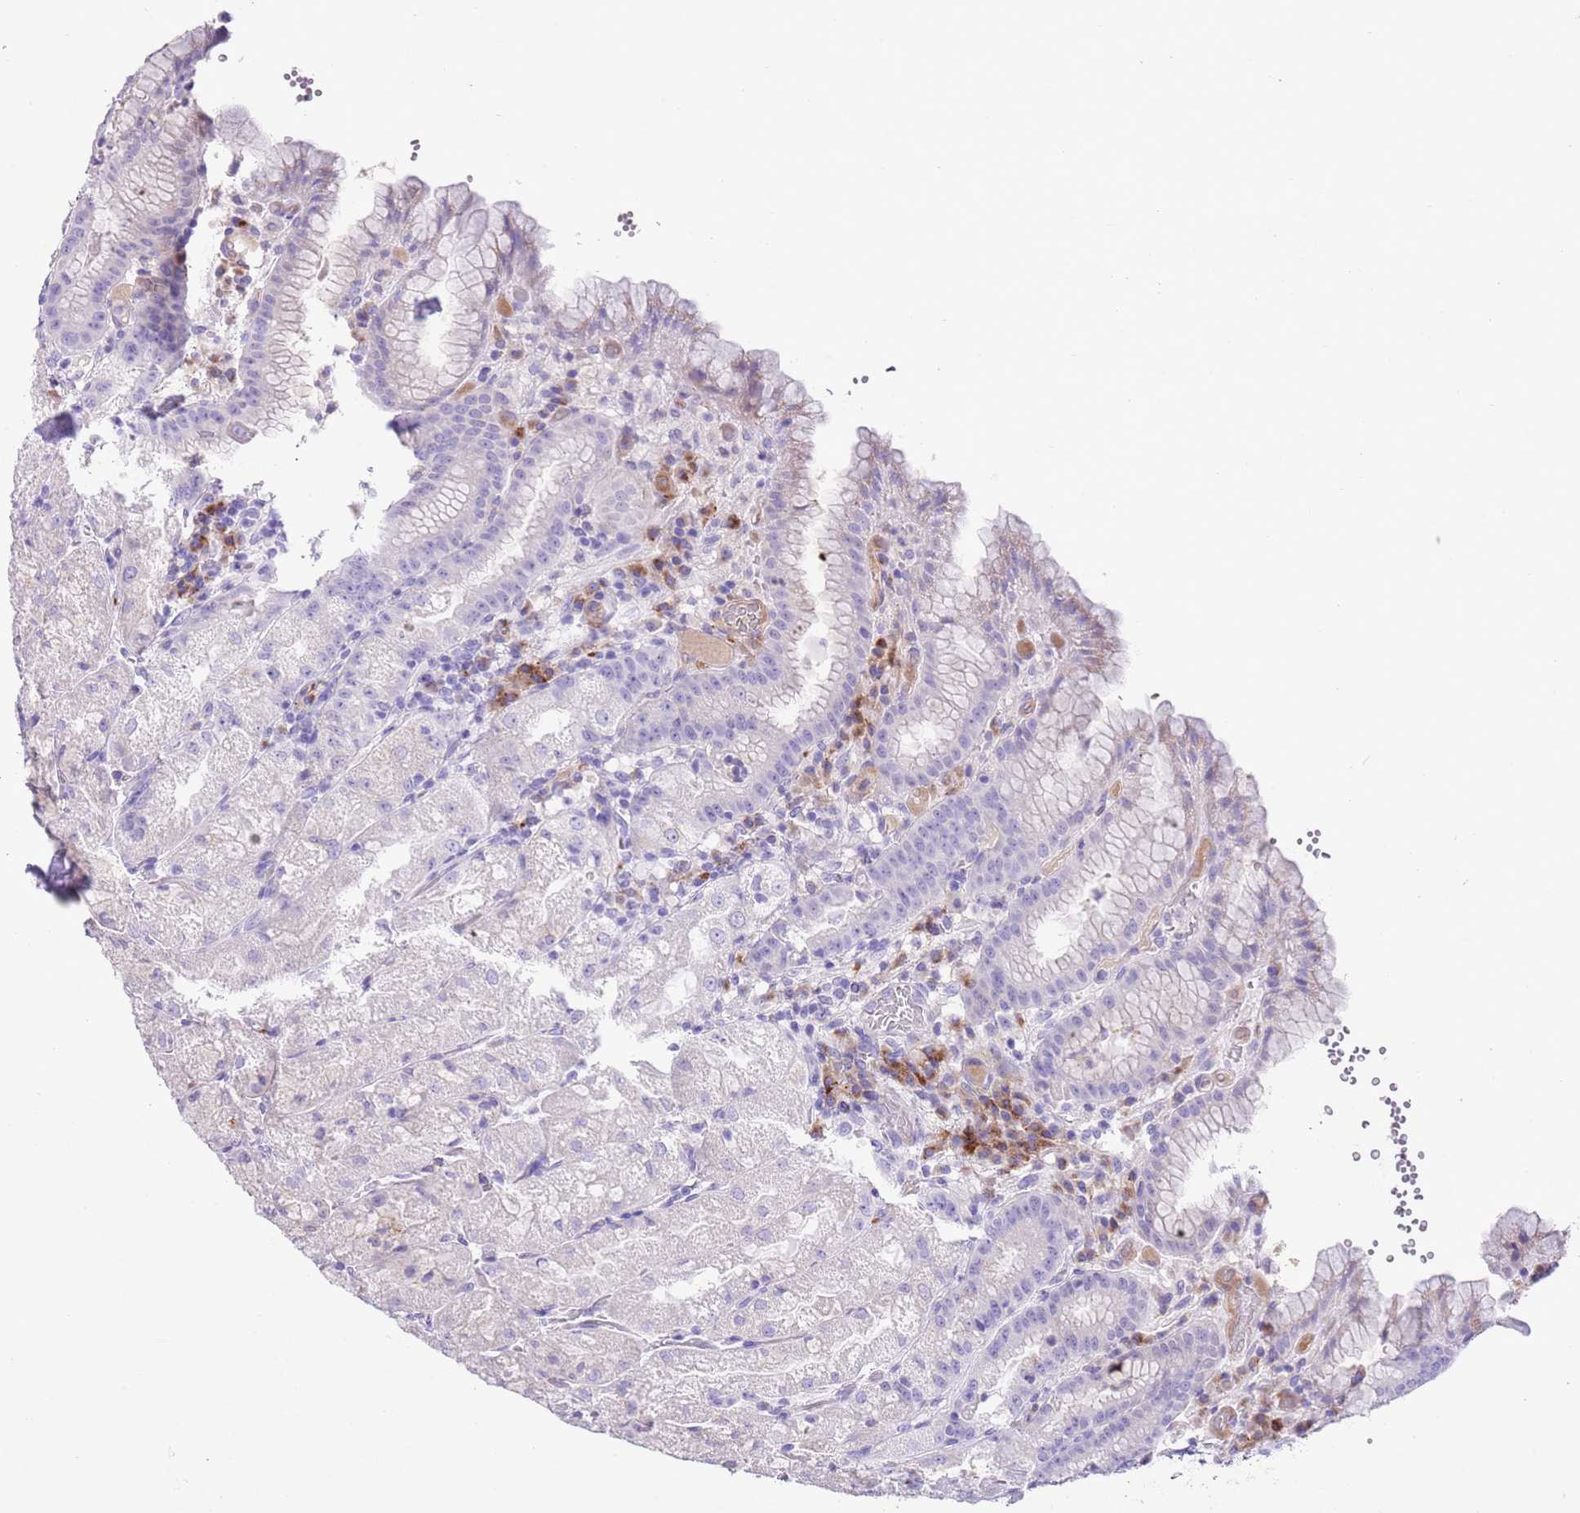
{"staining": {"intensity": "moderate", "quantity": "<25%", "location": "cytoplasmic/membranous"}, "tissue": "stomach", "cell_type": "Glandular cells", "image_type": "normal", "snomed": [{"axis": "morphology", "description": "Normal tissue, NOS"}, {"axis": "topography", "description": "Stomach, upper"}], "caption": "This micrograph displays unremarkable stomach stained with immunohistochemistry to label a protein in brown. The cytoplasmic/membranous of glandular cells show moderate positivity for the protein. Nuclei are counter-stained blue.", "gene": "CLEC2A", "patient": {"sex": "male", "age": 52}}